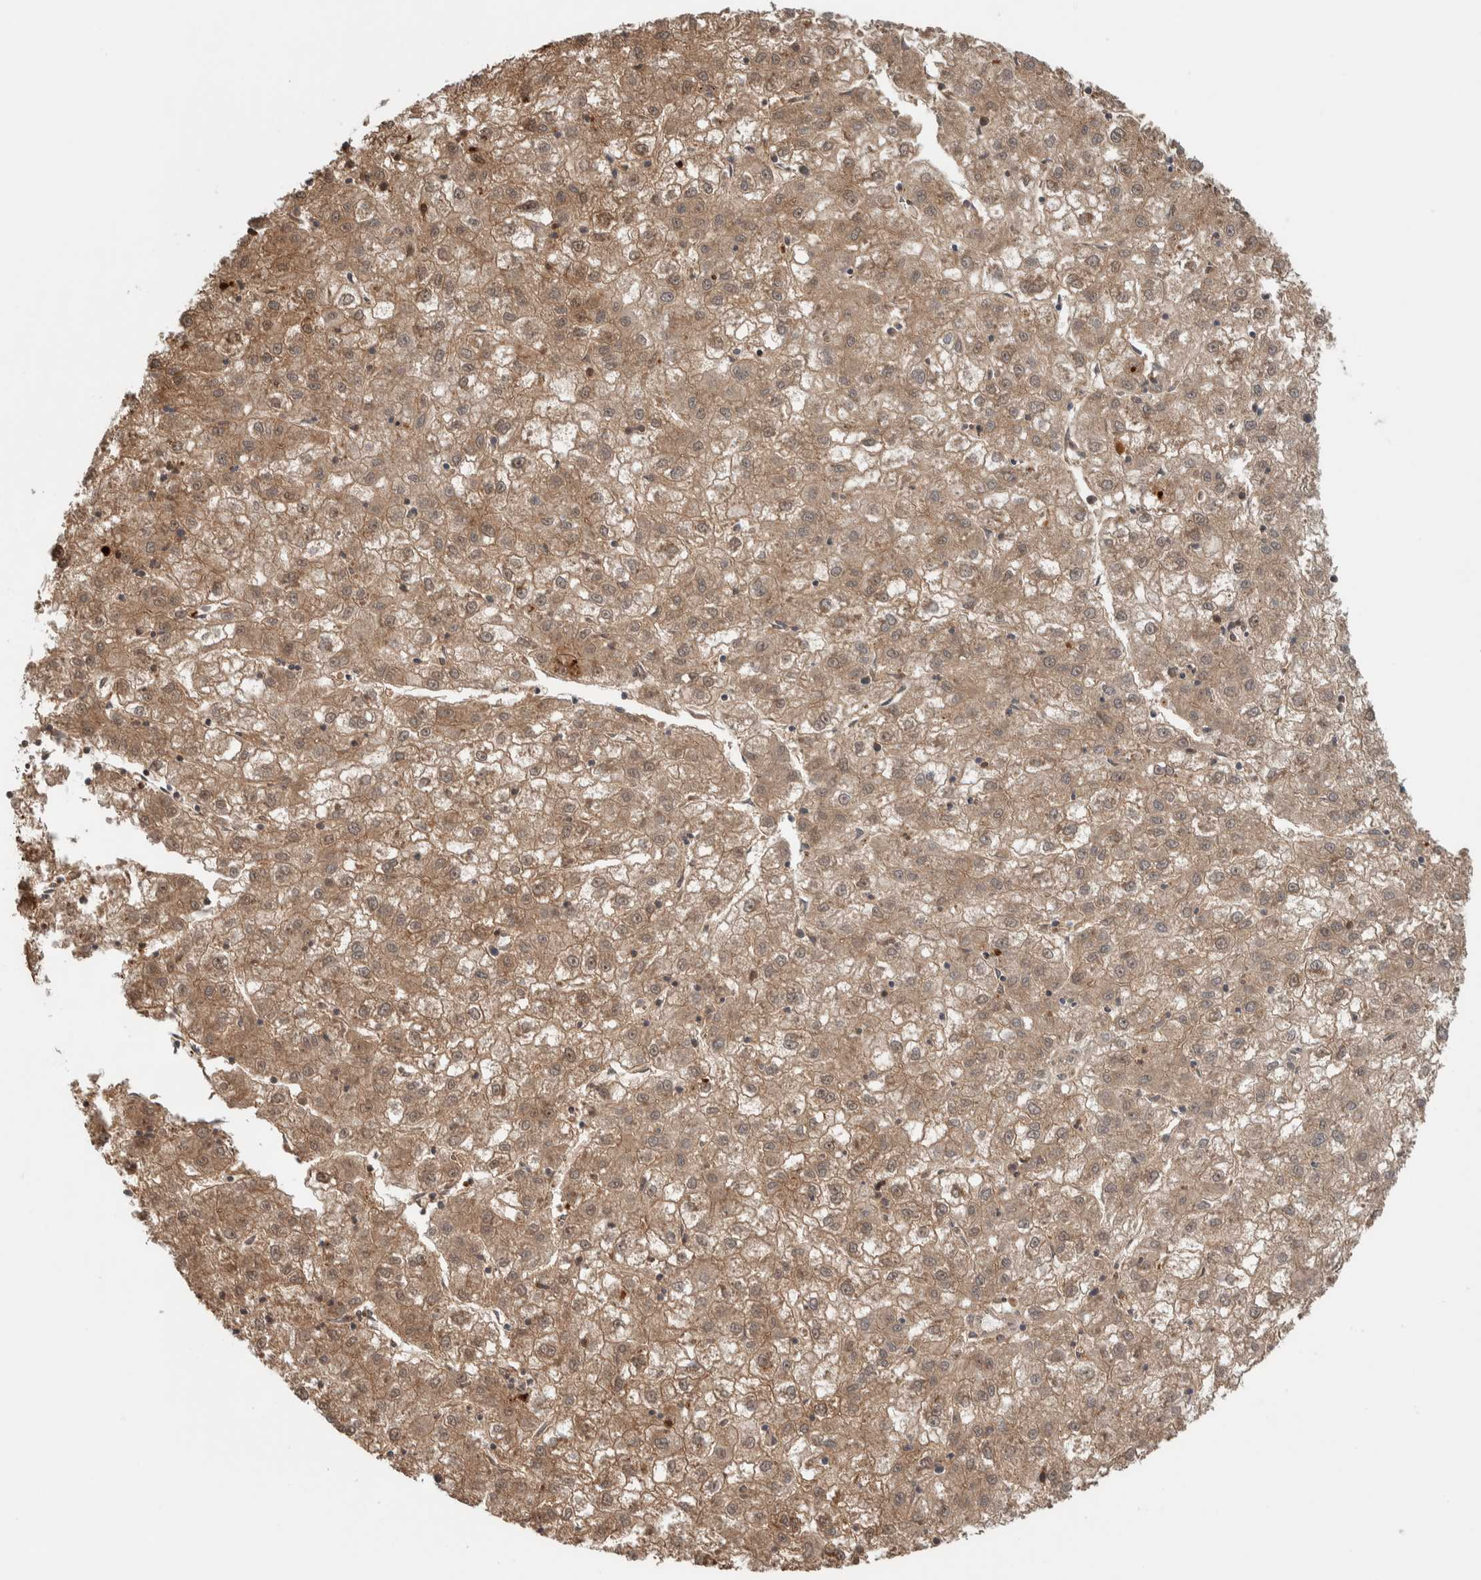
{"staining": {"intensity": "weak", "quantity": ">75%", "location": "cytoplasmic/membranous"}, "tissue": "liver cancer", "cell_type": "Tumor cells", "image_type": "cancer", "snomed": [{"axis": "morphology", "description": "Carcinoma, Hepatocellular, NOS"}, {"axis": "topography", "description": "Liver"}], "caption": "Immunohistochemistry (IHC) micrograph of neoplastic tissue: human liver cancer stained using immunohistochemistry (IHC) shows low levels of weak protein expression localized specifically in the cytoplasmic/membranous of tumor cells, appearing as a cytoplasmic/membranous brown color.", "gene": "CNTROB", "patient": {"sex": "male", "age": 72}}